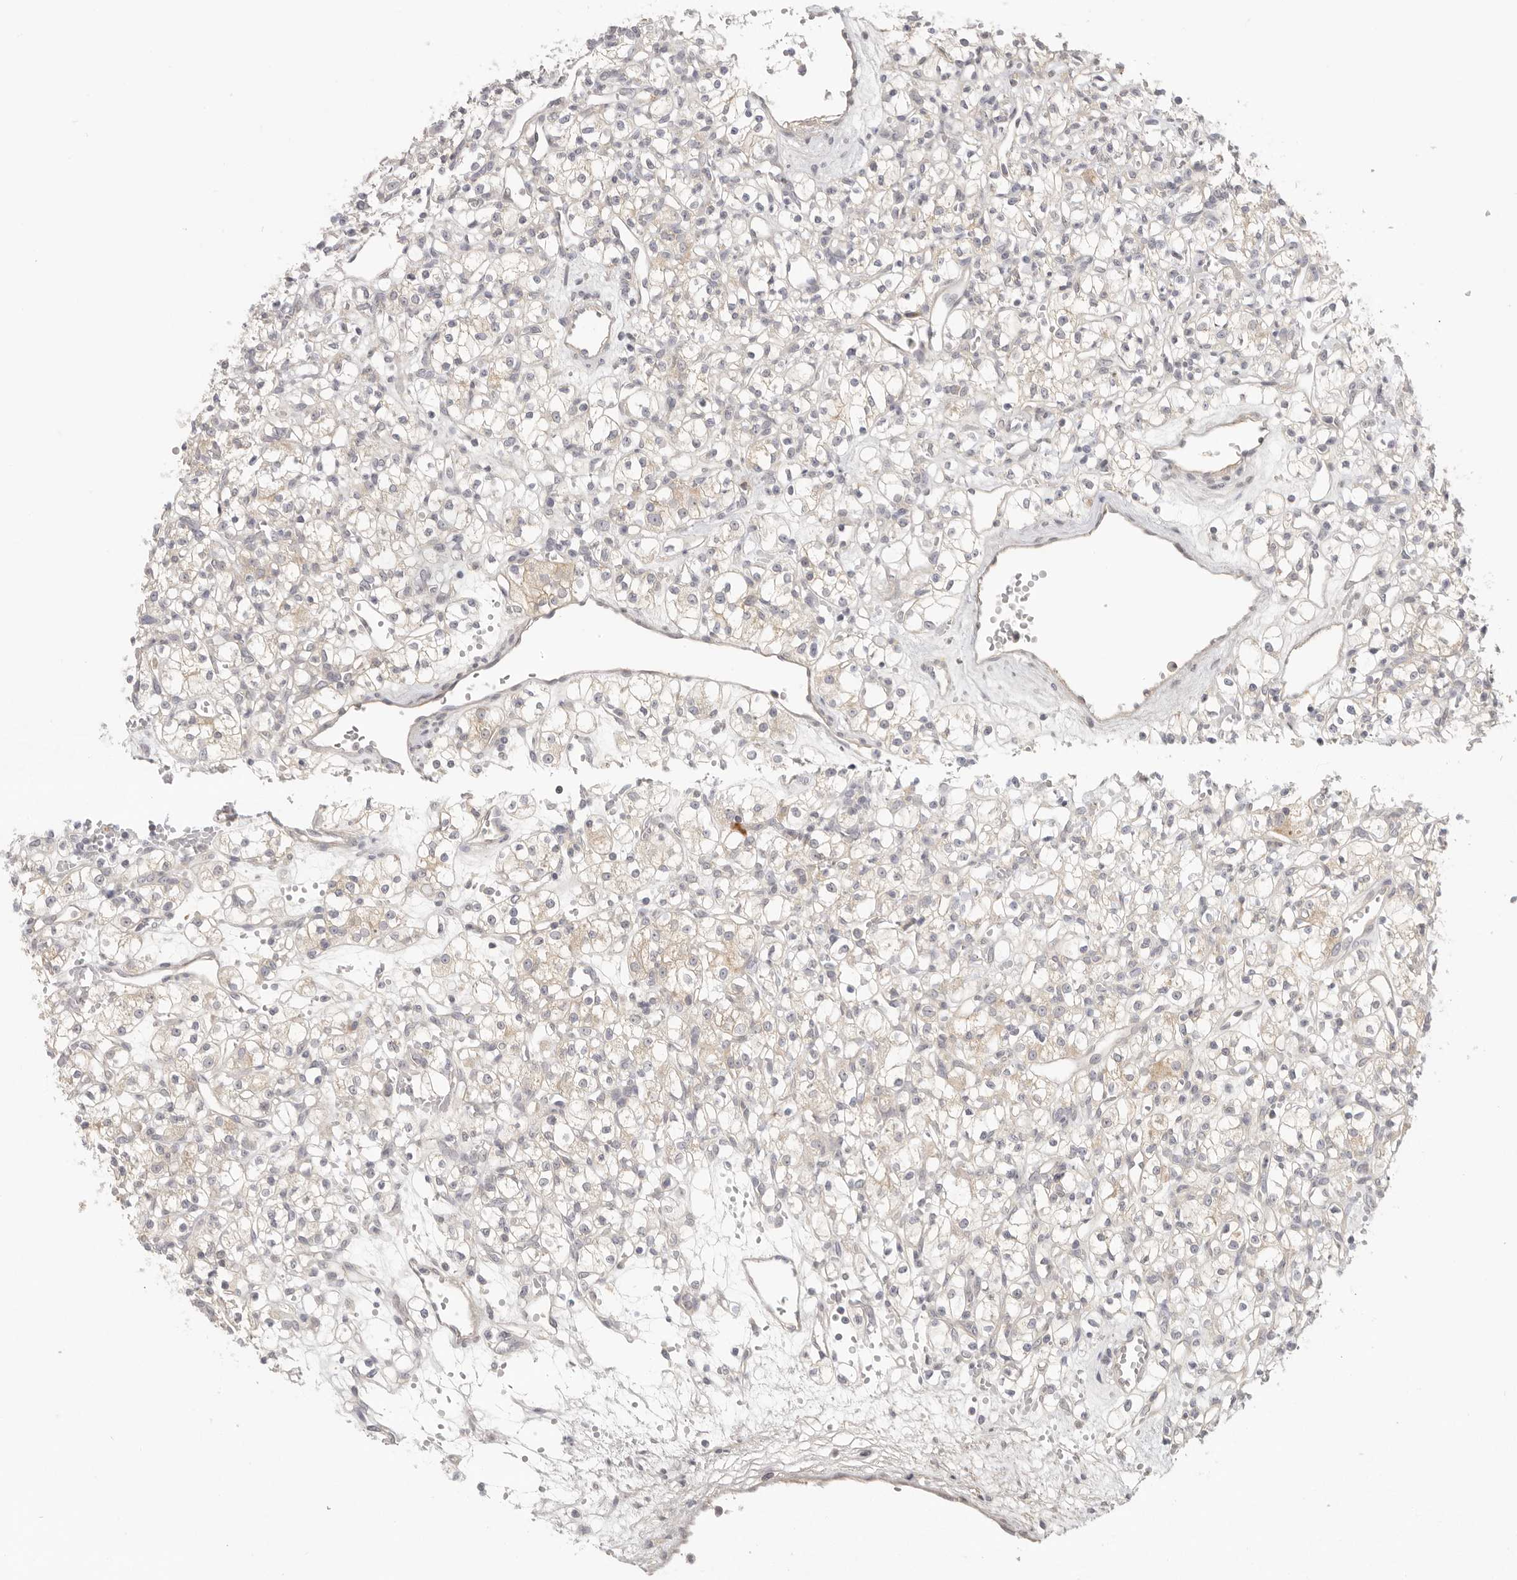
{"staining": {"intensity": "weak", "quantity": "25%-75%", "location": "cytoplasmic/membranous"}, "tissue": "renal cancer", "cell_type": "Tumor cells", "image_type": "cancer", "snomed": [{"axis": "morphology", "description": "Adenocarcinoma, NOS"}, {"axis": "topography", "description": "Kidney"}], "caption": "This image reveals renal adenocarcinoma stained with IHC to label a protein in brown. The cytoplasmic/membranous of tumor cells show weak positivity for the protein. Nuclei are counter-stained blue.", "gene": "AHDC1", "patient": {"sex": "female", "age": 59}}